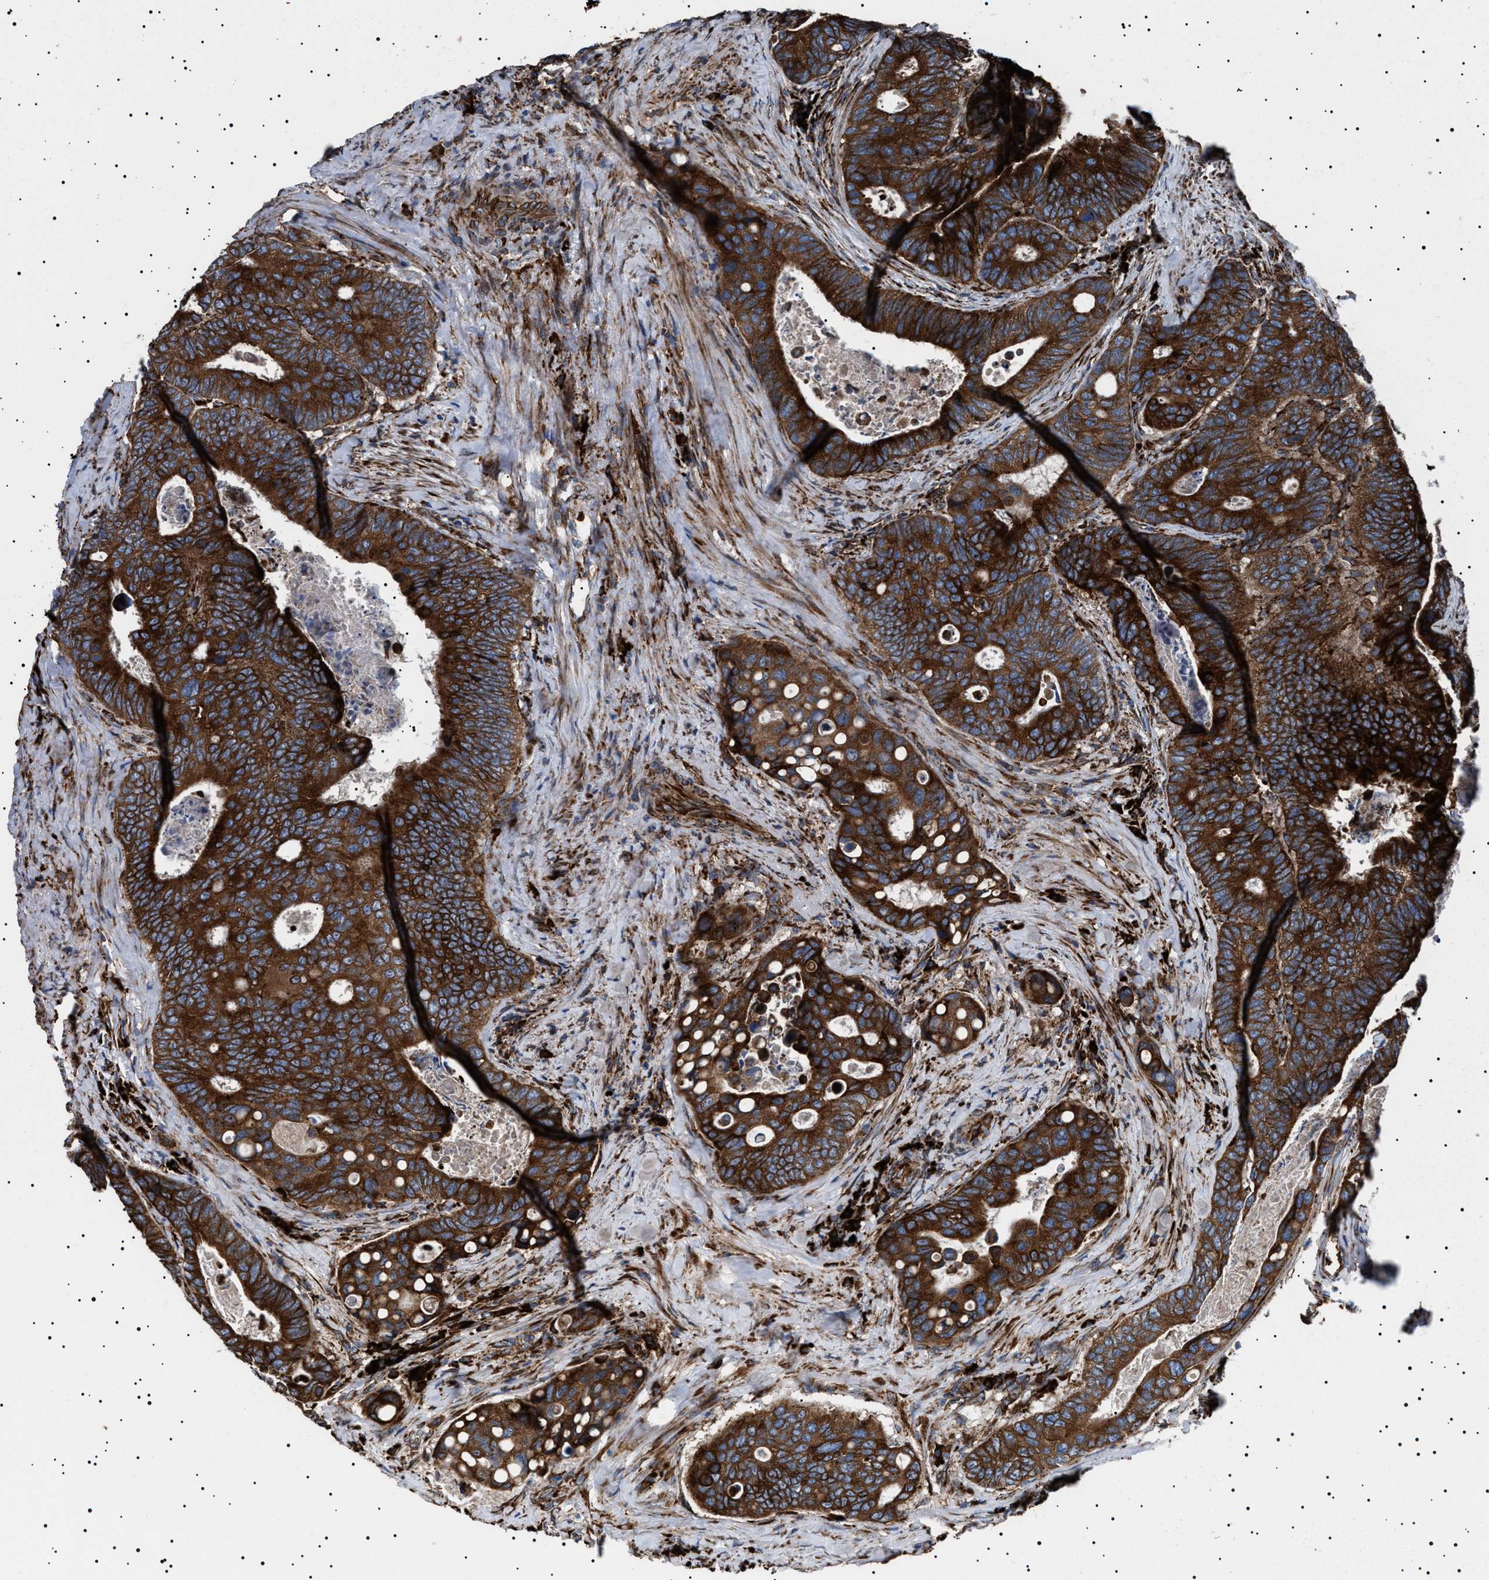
{"staining": {"intensity": "strong", "quantity": ">75%", "location": "cytoplasmic/membranous"}, "tissue": "colorectal cancer", "cell_type": "Tumor cells", "image_type": "cancer", "snomed": [{"axis": "morphology", "description": "Inflammation, NOS"}, {"axis": "morphology", "description": "Adenocarcinoma, NOS"}, {"axis": "topography", "description": "Colon"}], "caption": "Tumor cells display high levels of strong cytoplasmic/membranous expression in about >75% of cells in human colorectal cancer (adenocarcinoma). The staining is performed using DAB brown chromogen to label protein expression. The nuclei are counter-stained blue using hematoxylin.", "gene": "TOP1MT", "patient": {"sex": "male", "age": 72}}